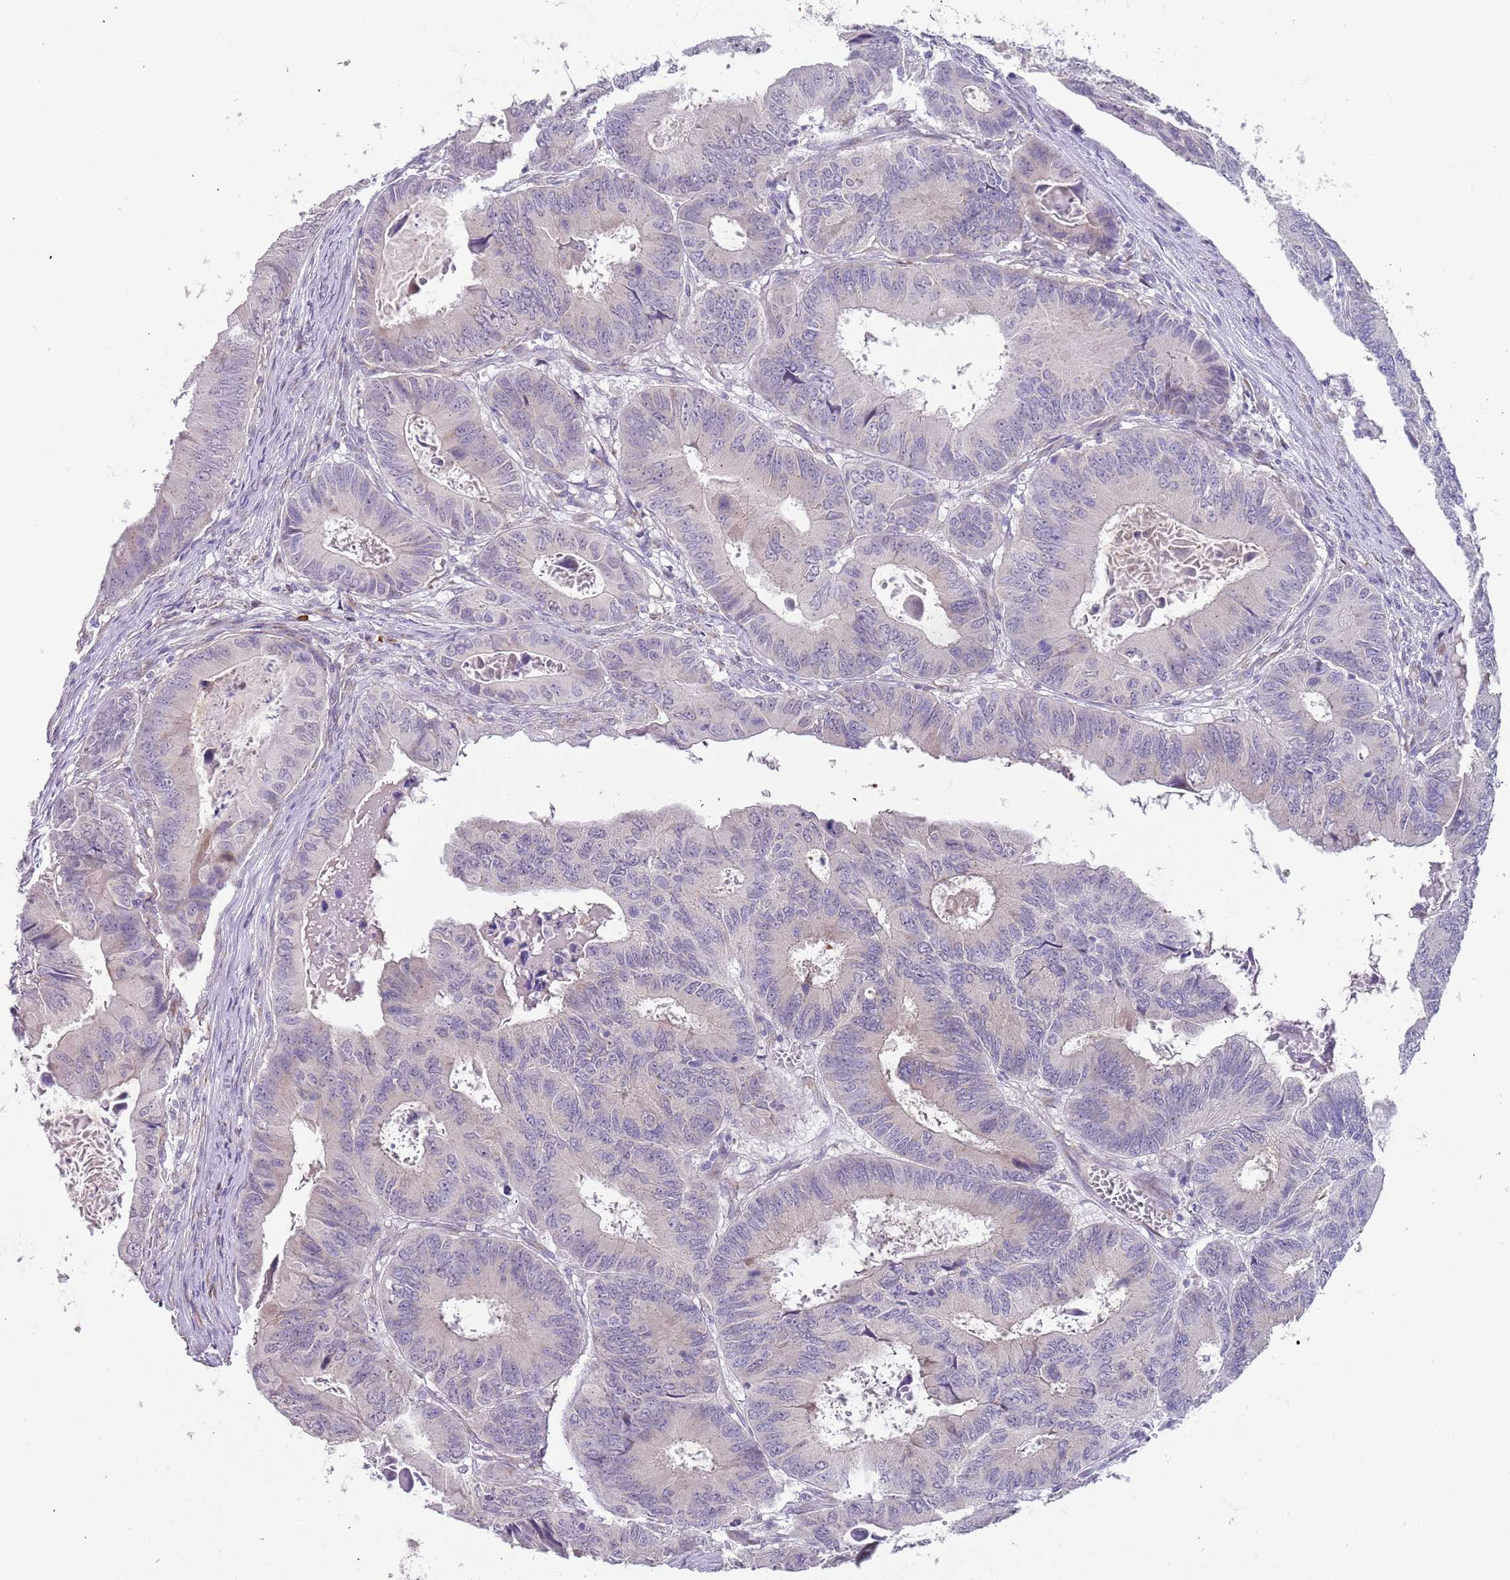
{"staining": {"intensity": "negative", "quantity": "none", "location": "none"}, "tissue": "colorectal cancer", "cell_type": "Tumor cells", "image_type": "cancer", "snomed": [{"axis": "morphology", "description": "Adenocarcinoma, NOS"}, {"axis": "topography", "description": "Colon"}], "caption": "Histopathology image shows no protein staining in tumor cells of colorectal cancer (adenocarcinoma) tissue.", "gene": "TNRC6C", "patient": {"sex": "male", "age": 85}}